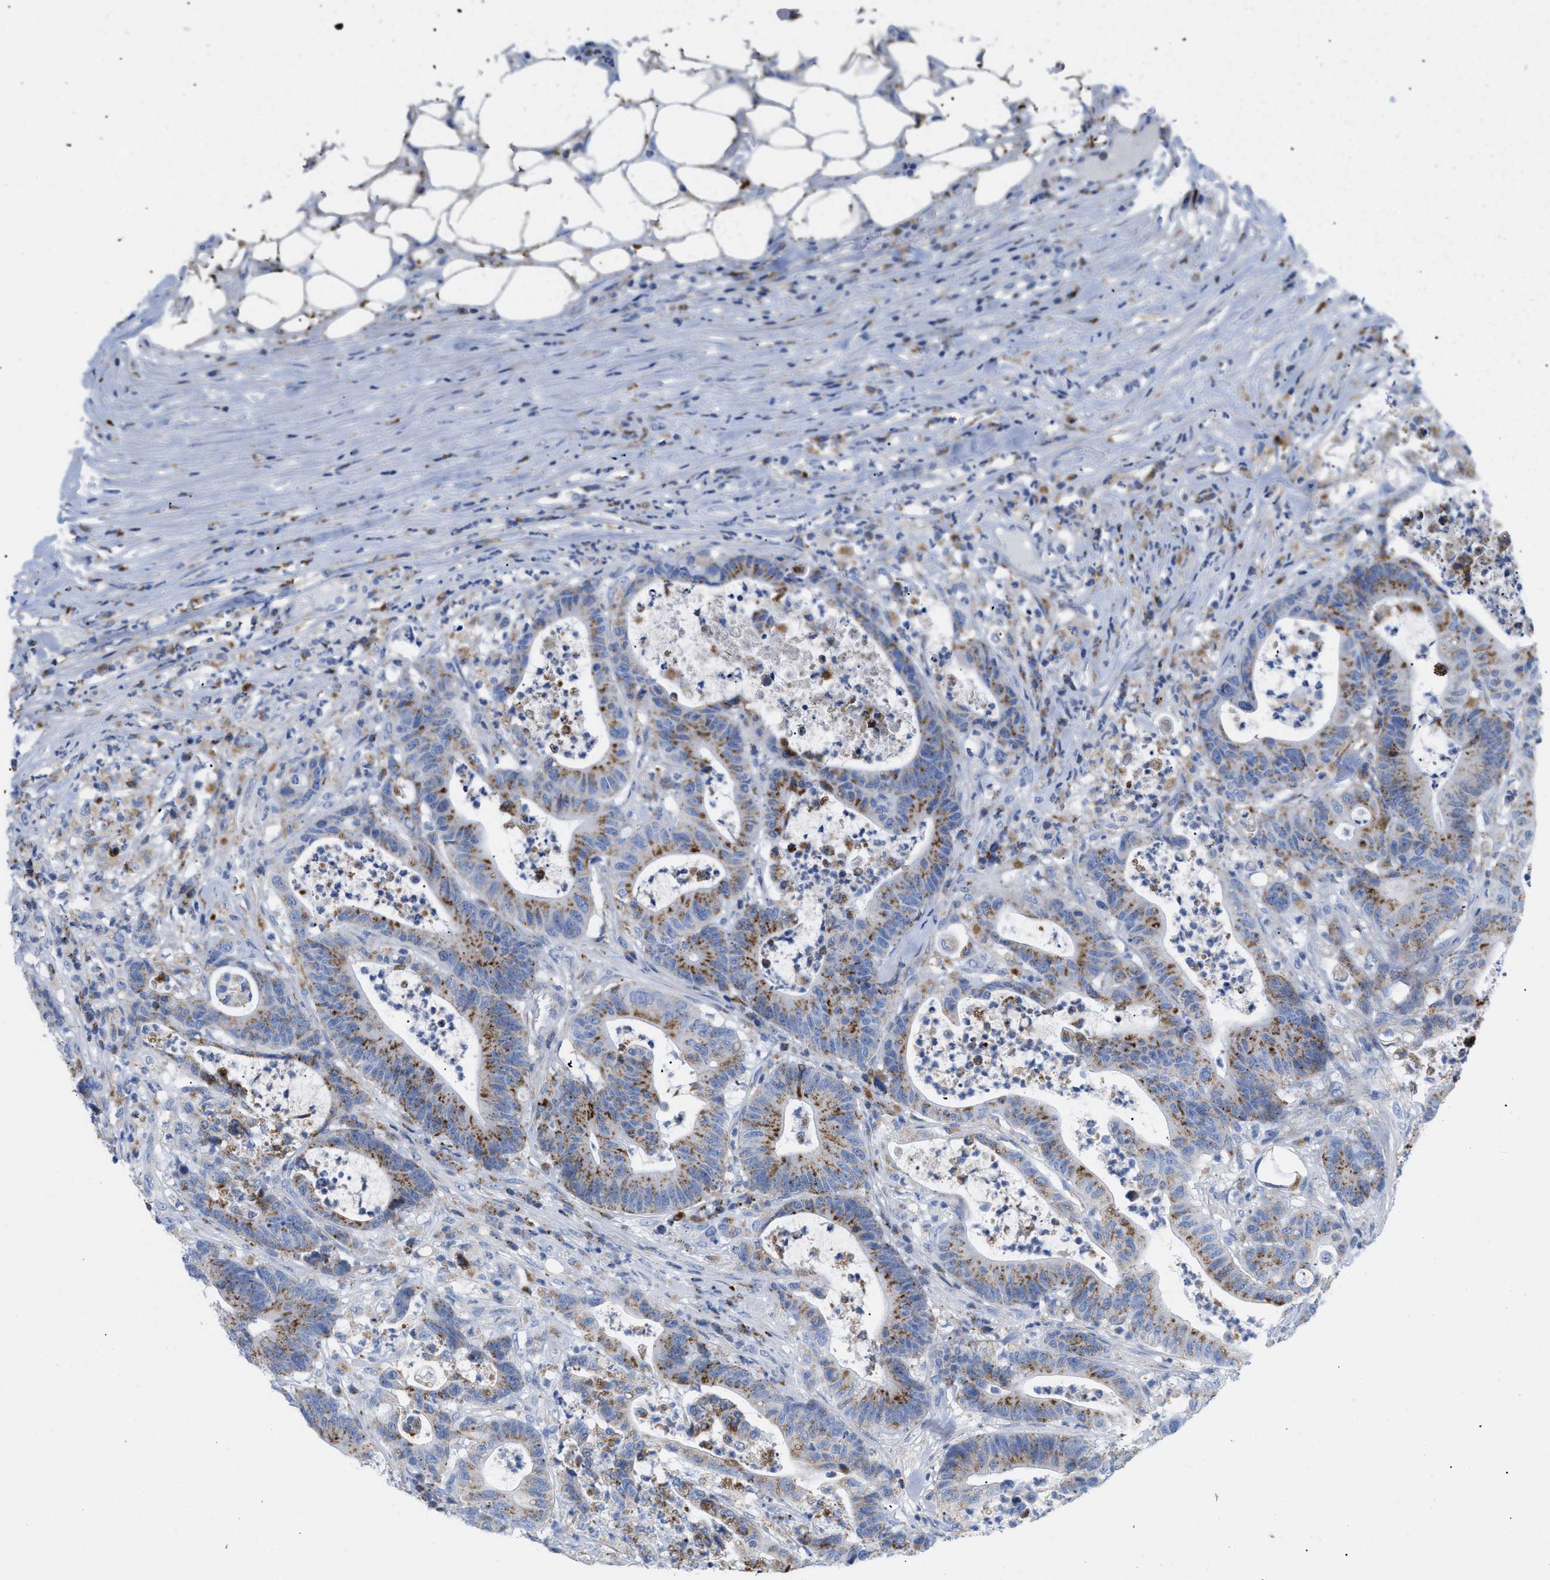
{"staining": {"intensity": "strong", "quantity": ">75%", "location": "cytoplasmic/membranous"}, "tissue": "colorectal cancer", "cell_type": "Tumor cells", "image_type": "cancer", "snomed": [{"axis": "morphology", "description": "Adenocarcinoma, NOS"}, {"axis": "topography", "description": "Colon"}], "caption": "Colorectal cancer stained with a protein marker exhibits strong staining in tumor cells.", "gene": "DRAM2", "patient": {"sex": "female", "age": 84}}